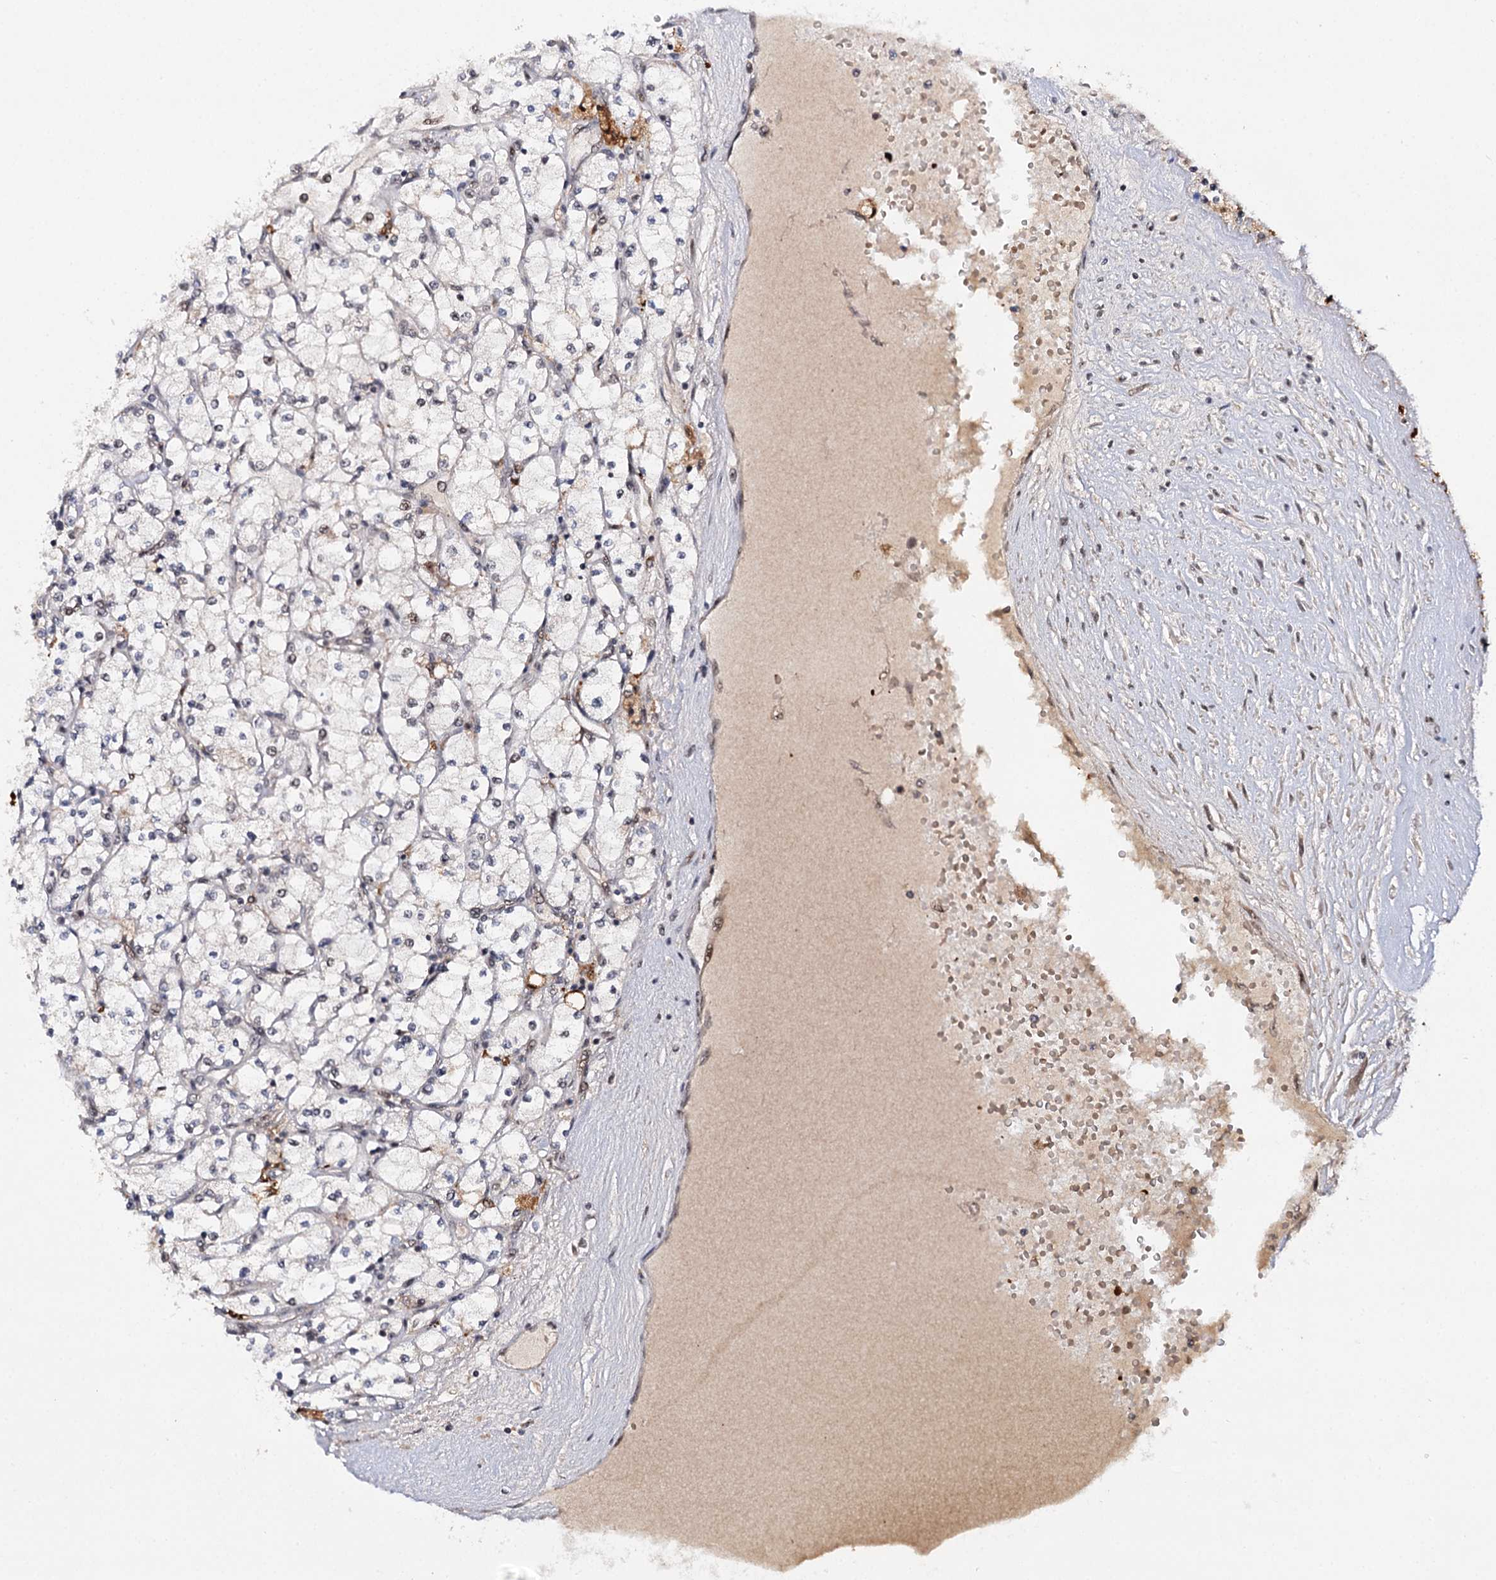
{"staining": {"intensity": "negative", "quantity": "none", "location": "none"}, "tissue": "renal cancer", "cell_type": "Tumor cells", "image_type": "cancer", "snomed": [{"axis": "morphology", "description": "Adenocarcinoma, NOS"}, {"axis": "topography", "description": "Kidney"}], "caption": "IHC histopathology image of renal adenocarcinoma stained for a protein (brown), which demonstrates no staining in tumor cells. (DAB (3,3'-diaminobenzidine) IHC with hematoxylin counter stain).", "gene": "BUD13", "patient": {"sex": "male", "age": 80}}